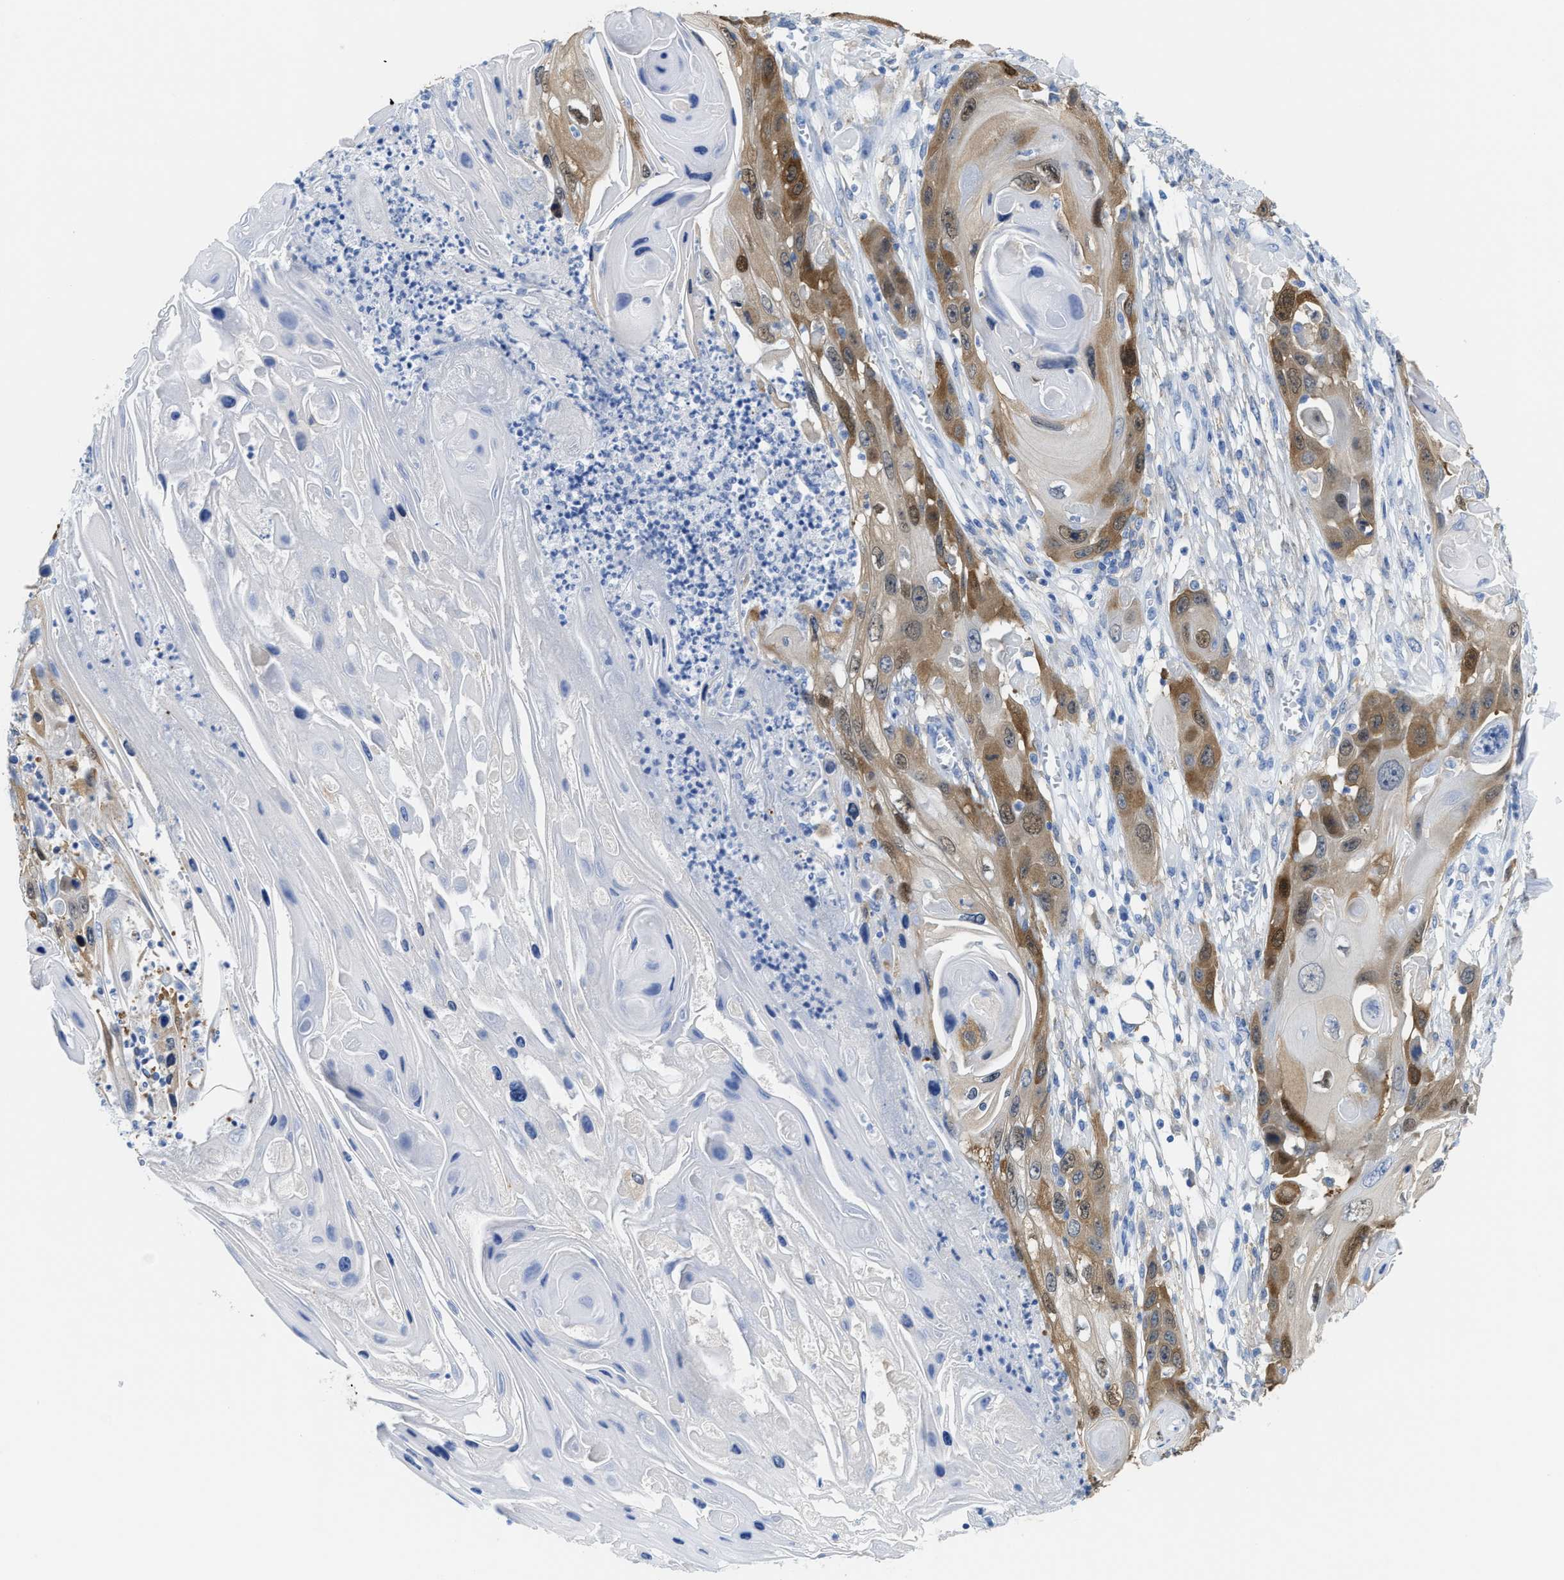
{"staining": {"intensity": "moderate", "quantity": "25%-75%", "location": "cytoplasmic/membranous,nuclear"}, "tissue": "skin cancer", "cell_type": "Tumor cells", "image_type": "cancer", "snomed": [{"axis": "morphology", "description": "Squamous cell carcinoma, NOS"}, {"axis": "topography", "description": "Skin"}], "caption": "Immunohistochemical staining of skin cancer demonstrates moderate cytoplasmic/membranous and nuclear protein staining in about 25%-75% of tumor cells.", "gene": "ASS1", "patient": {"sex": "male", "age": 55}}